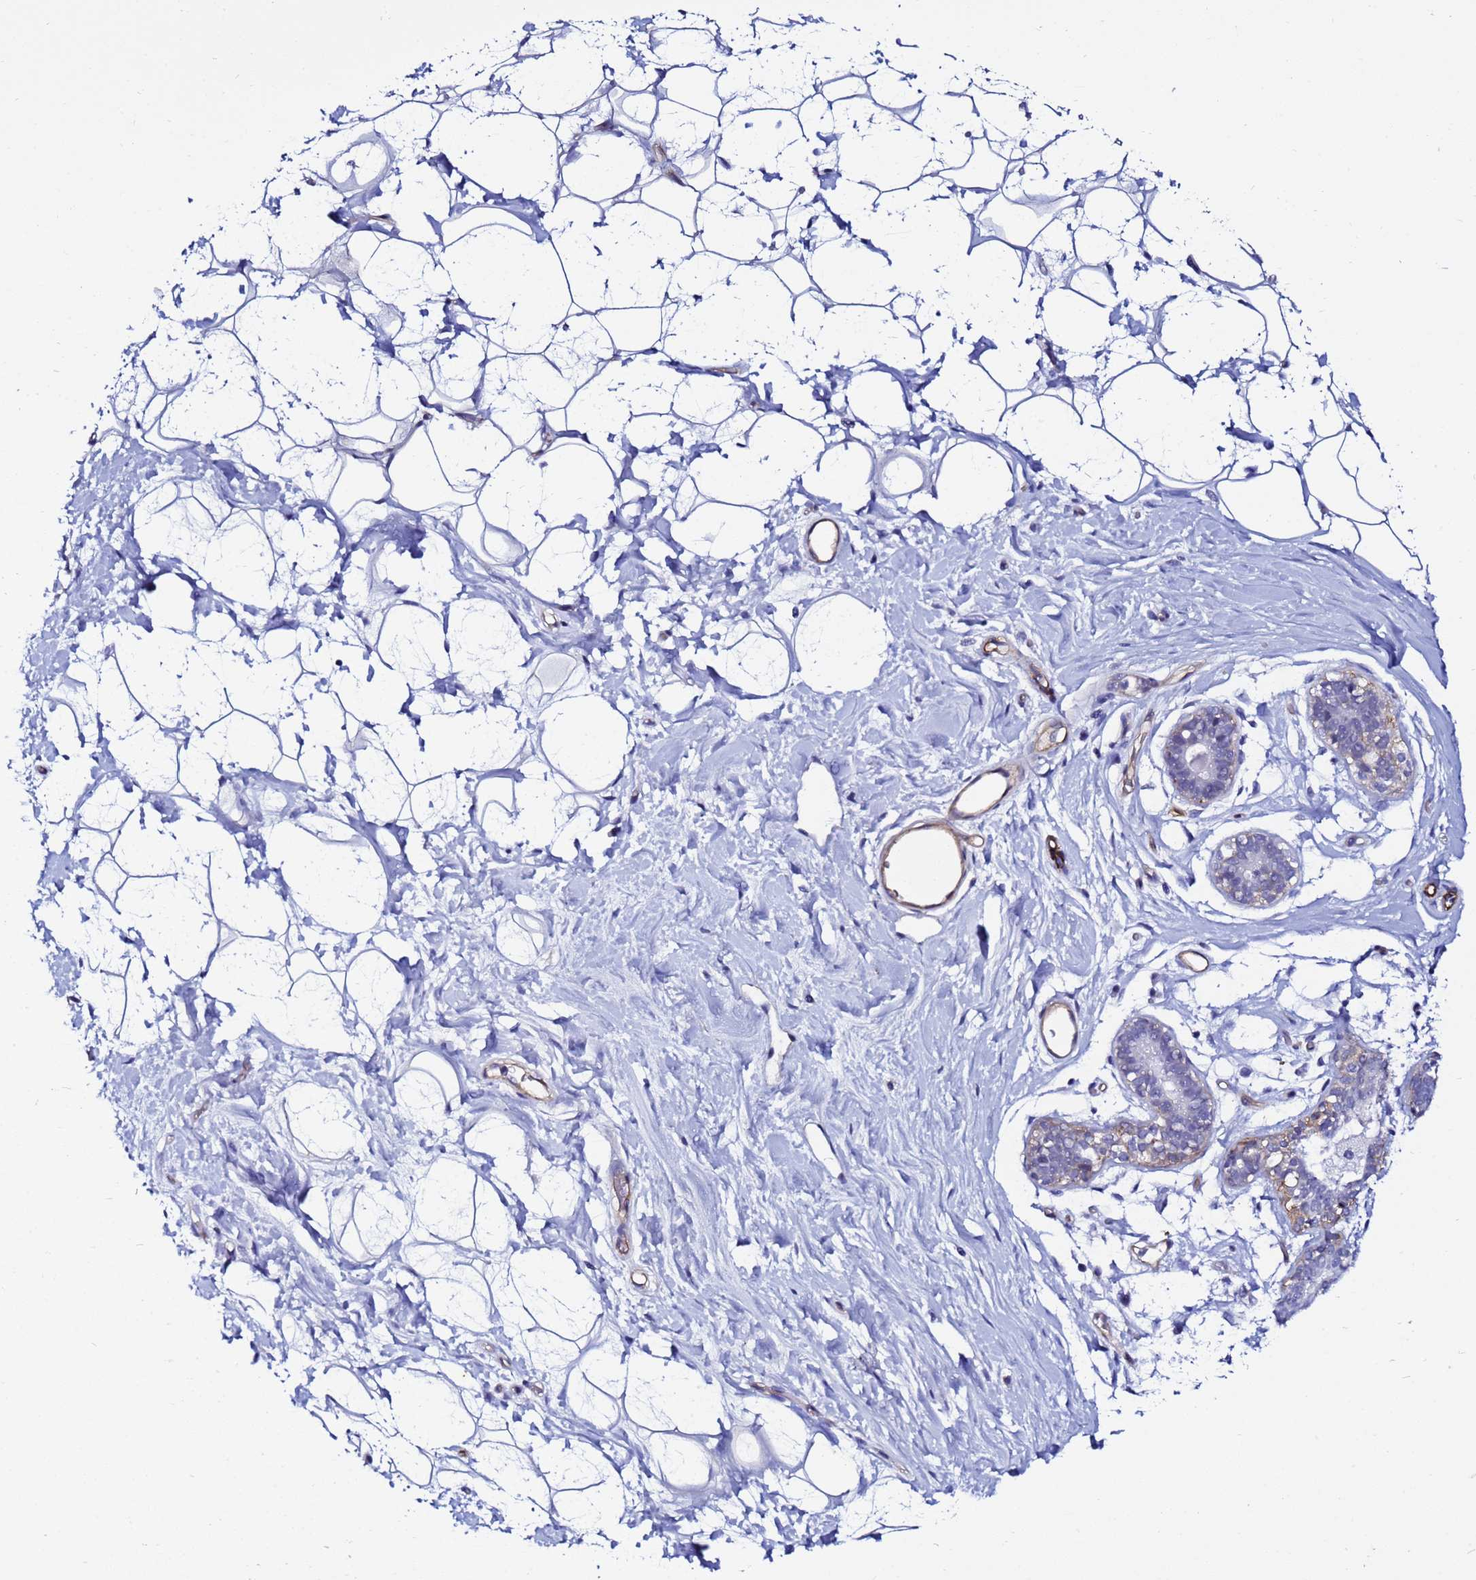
{"staining": {"intensity": "negative", "quantity": "none", "location": "none"}, "tissue": "adipose tissue", "cell_type": "Adipocytes", "image_type": "normal", "snomed": [{"axis": "morphology", "description": "Normal tissue, NOS"}, {"axis": "topography", "description": "Breast"}], "caption": "Immunohistochemistry image of normal adipose tissue stained for a protein (brown), which exhibits no expression in adipocytes.", "gene": "DEFB104A", "patient": {"sex": "female", "age": 26}}